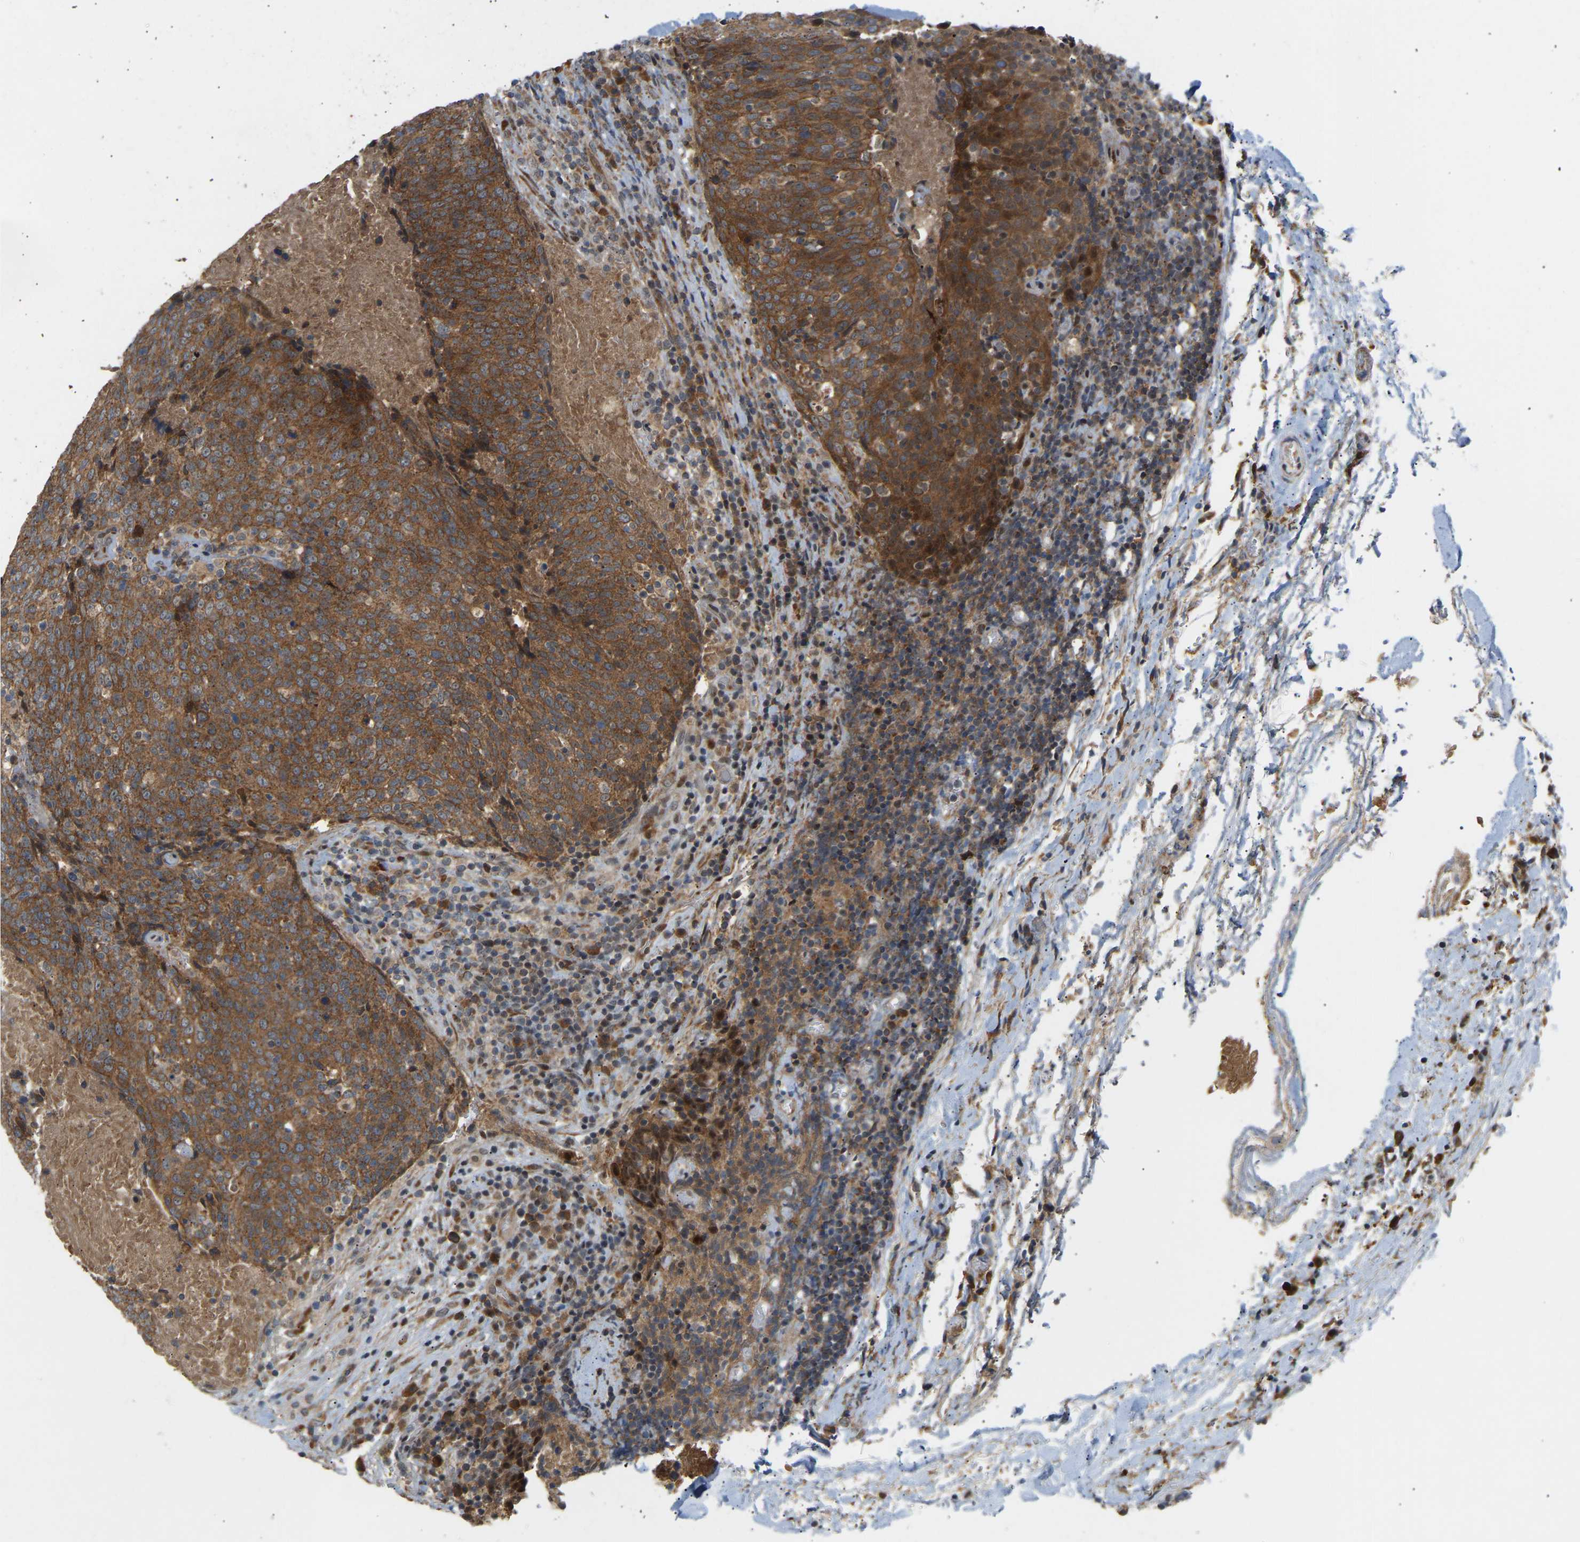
{"staining": {"intensity": "moderate", "quantity": ">75%", "location": "cytoplasmic/membranous"}, "tissue": "head and neck cancer", "cell_type": "Tumor cells", "image_type": "cancer", "snomed": [{"axis": "morphology", "description": "Squamous cell carcinoma, NOS"}, {"axis": "morphology", "description": "Squamous cell carcinoma, metastatic, NOS"}, {"axis": "topography", "description": "Lymph node"}, {"axis": "topography", "description": "Head-Neck"}], "caption": "Immunohistochemical staining of human metastatic squamous cell carcinoma (head and neck) demonstrates medium levels of moderate cytoplasmic/membranous protein expression in about >75% of tumor cells.", "gene": "PTCD1", "patient": {"sex": "male", "age": 62}}